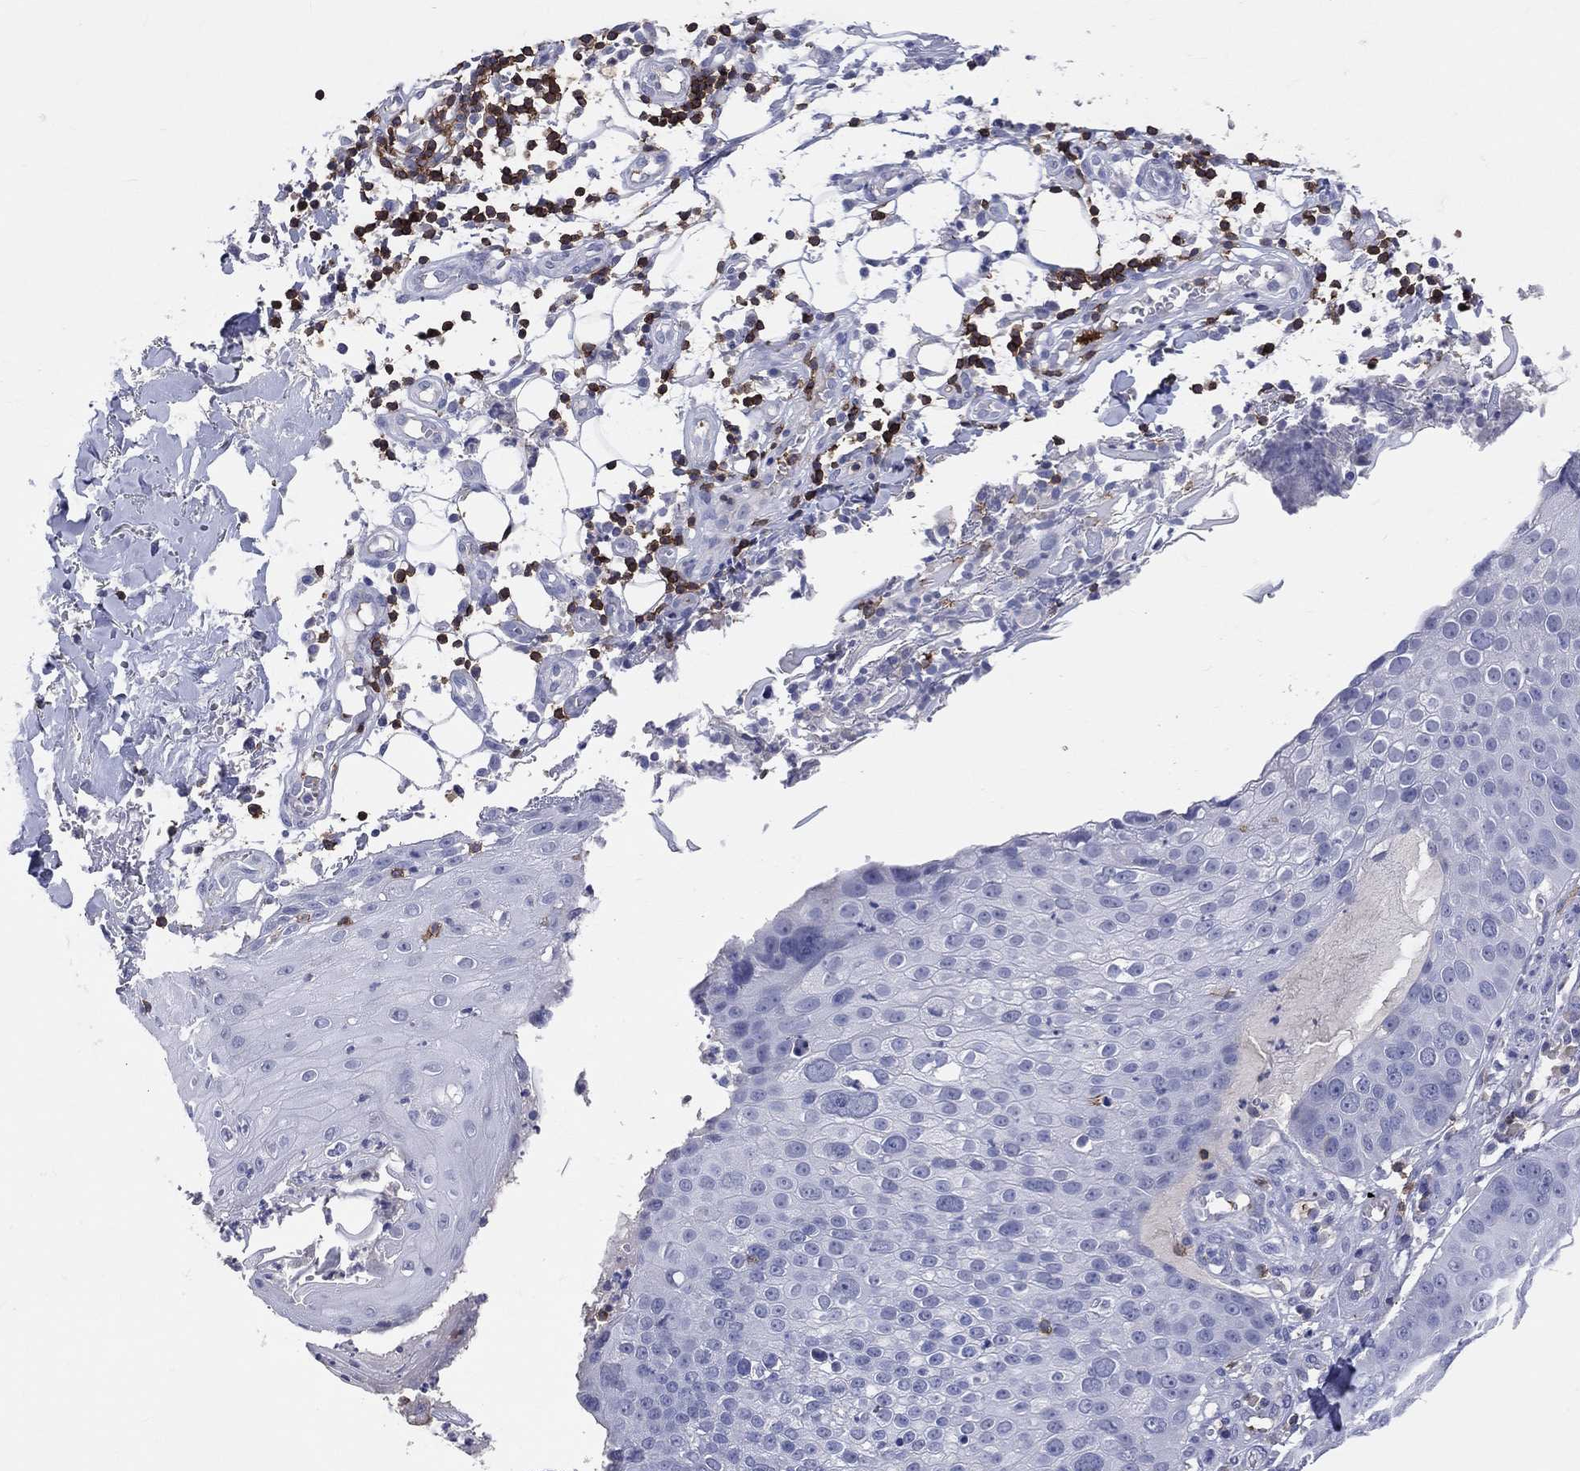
{"staining": {"intensity": "negative", "quantity": "none", "location": "none"}, "tissue": "skin cancer", "cell_type": "Tumor cells", "image_type": "cancer", "snomed": [{"axis": "morphology", "description": "Squamous cell carcinoma, NOS"}, {"axis": "topography", "description": "Skin"}], "caption": "A histopathology image of human squamous cell carcinoma (skin) is negative for staining in tumor cells. (Stains: DAB (3,3'-diaminobenzidine) IHC with hematoxylin counter stain, Microscopy: brightfield microscopy at high magnification).", "gene": "LAT", "patient": {"sex": "male", "age": 71}}